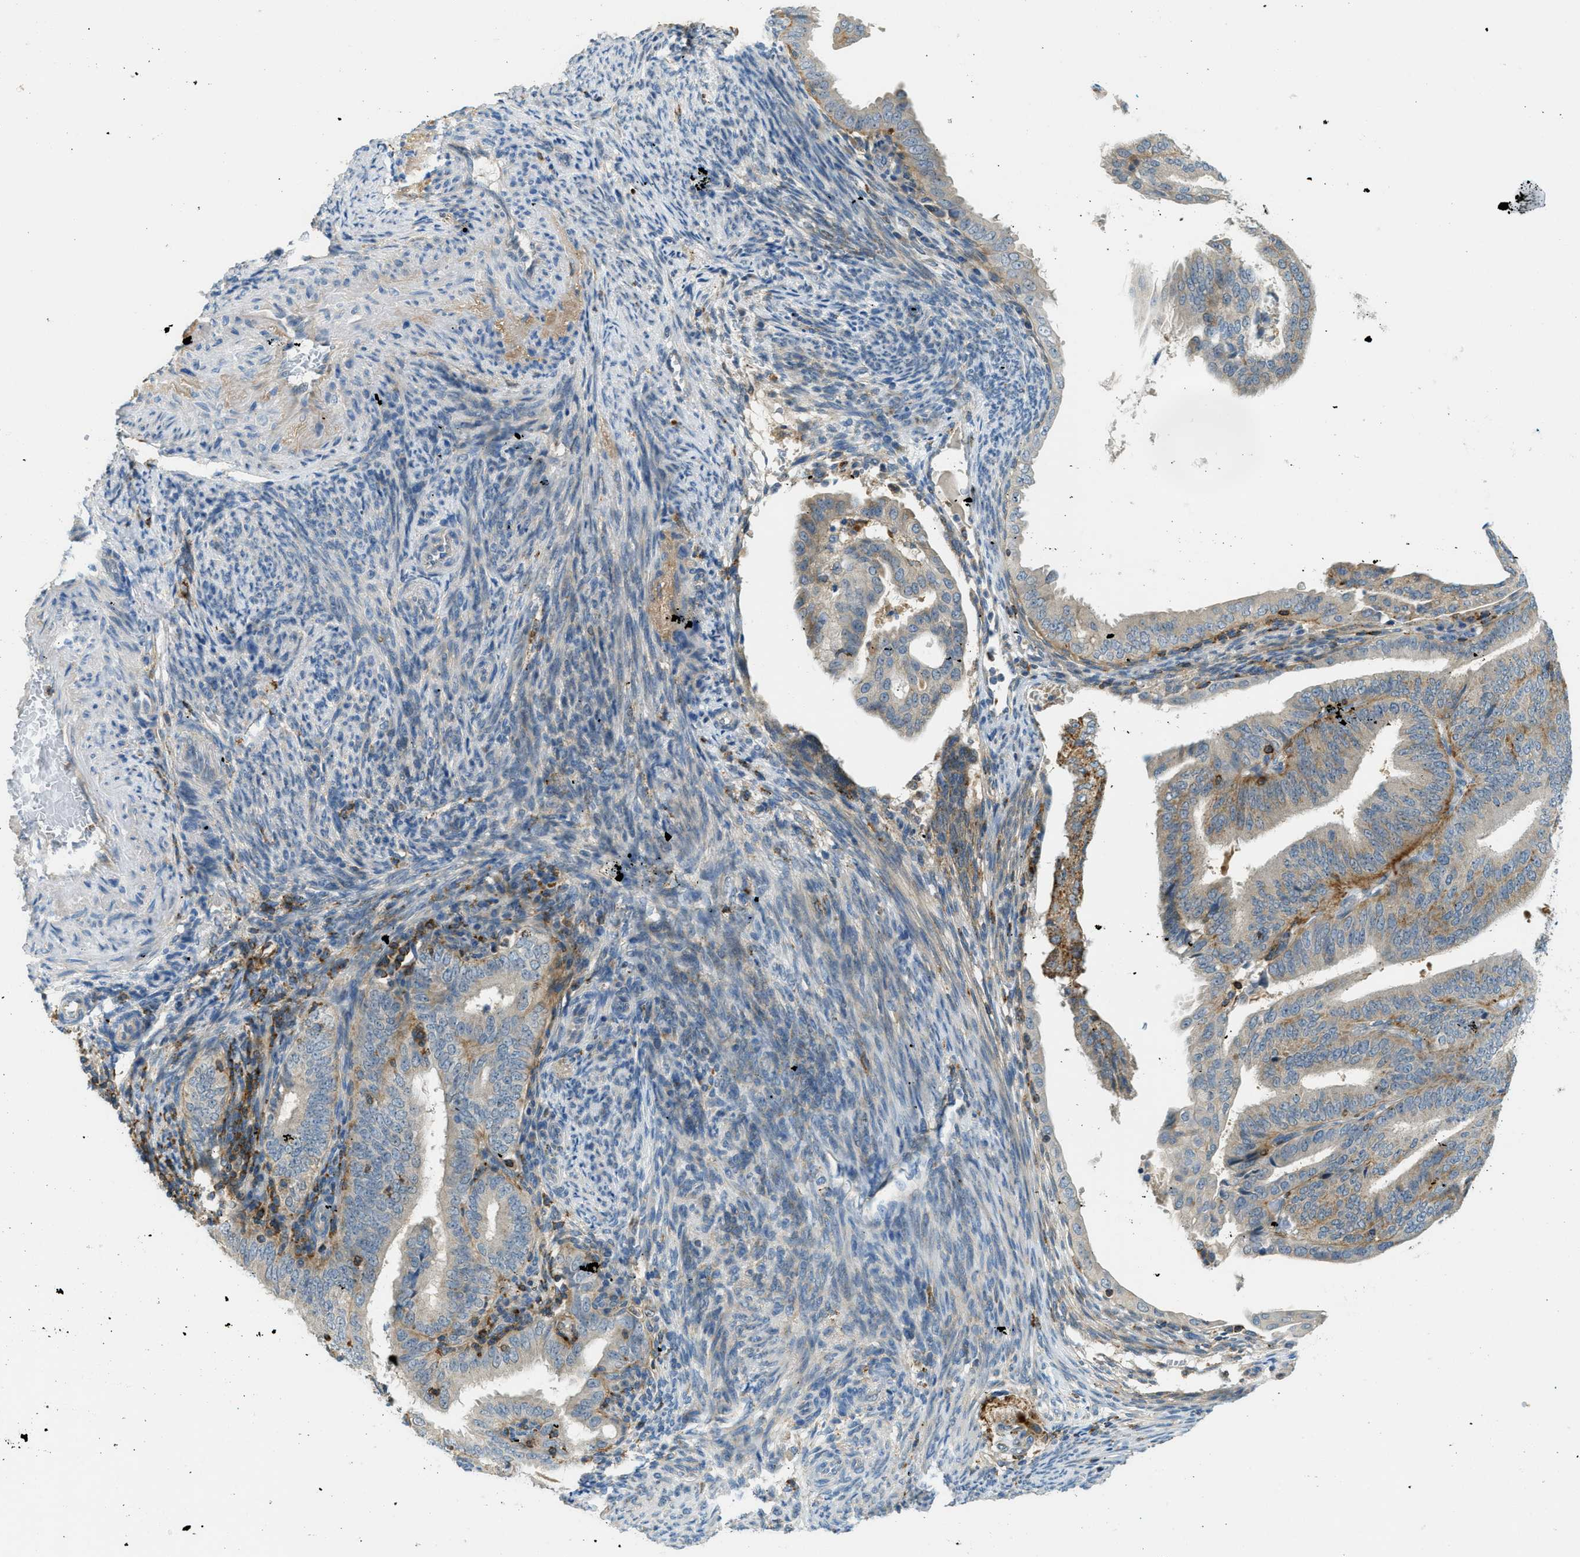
{"staining": {"intensity": "moderate", "quantity": "25%-75%", "location": "cytoplasmic/membranous"}, "tissue": "endometrial cancer", "cell_type": "Tumor cells", "image_type": "cancer", "snomed": [{"axis": "morphology", "description": "Adenocarcinoma, NOS"}, {"axis": "topography", "description": "Endometrium"}], "caption": "The image demonstrates staining of endometrial cancer (adenocarcinoma), revealing moderate cytoplasmic/membranous protein staining (brown color) within tumor cells. Nuclei are stained in blue.", "gene": "PLBD2", "patient": {"sex": "female", "age": 58}}